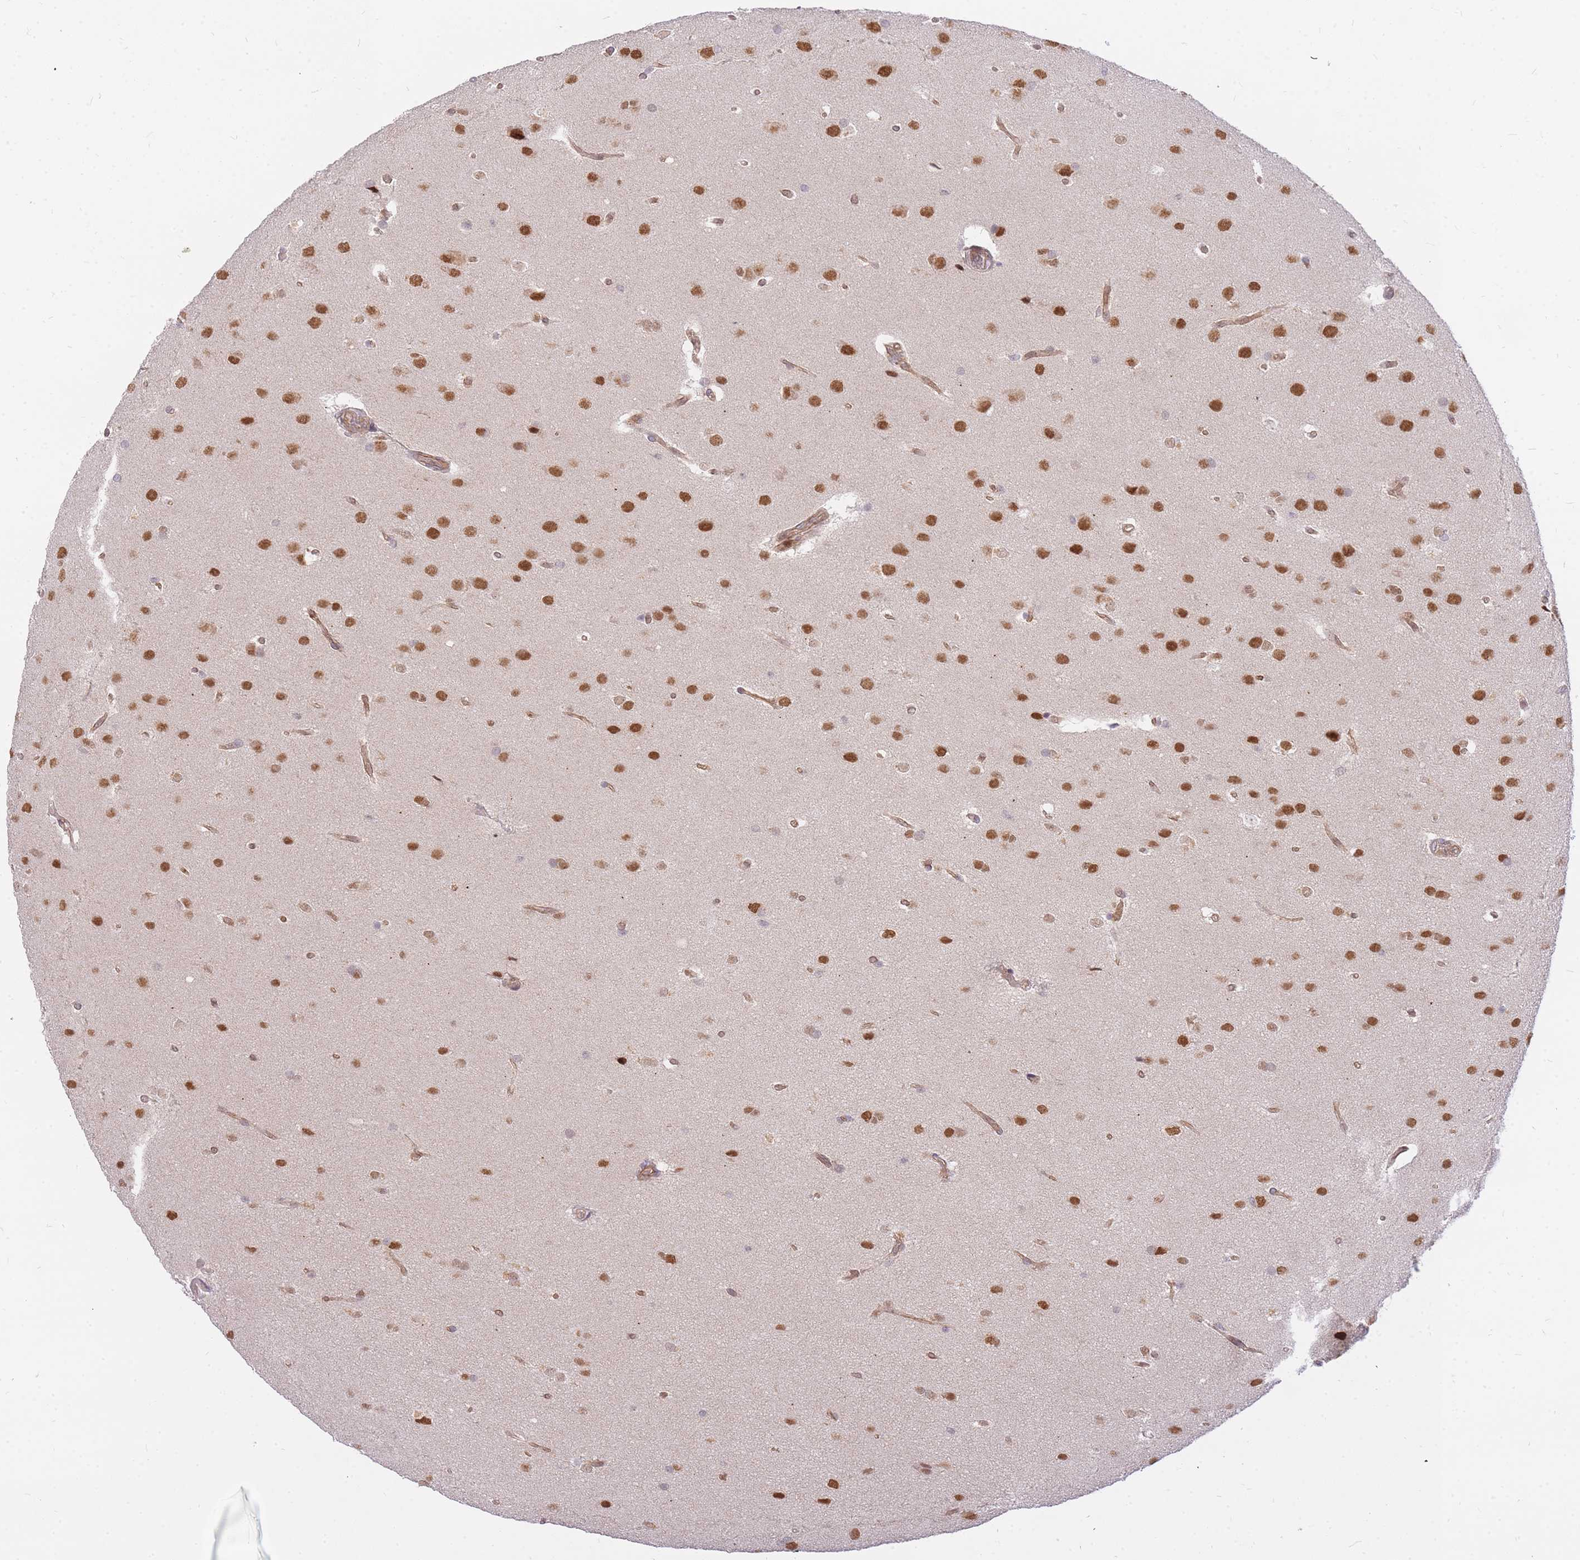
{"staining": {"intensity": "moderate", "quantity": "25%-75%", "location": "nuclear"}, "tissue": "glioma", "cell_type": "Tumor cells", "image_type": "cancer", "snomed": [{"axis": "morphology", "description": "Glioma, malignant, Low grade"}, {"axis": "topography", "description": "Brain"}], "caption": "Immunohistochemical staining of human malignant glioma (low-grade) reveals medium levels of moderate nuclear protein expression in approximately 25%-75% of tumor cells. (DAB (3,3'-diaminobenzidine) = brown stain, brightfield microscopy at high magnification).", "gene": "TLE2", "patient": {"sex": "female", "age": 32}}